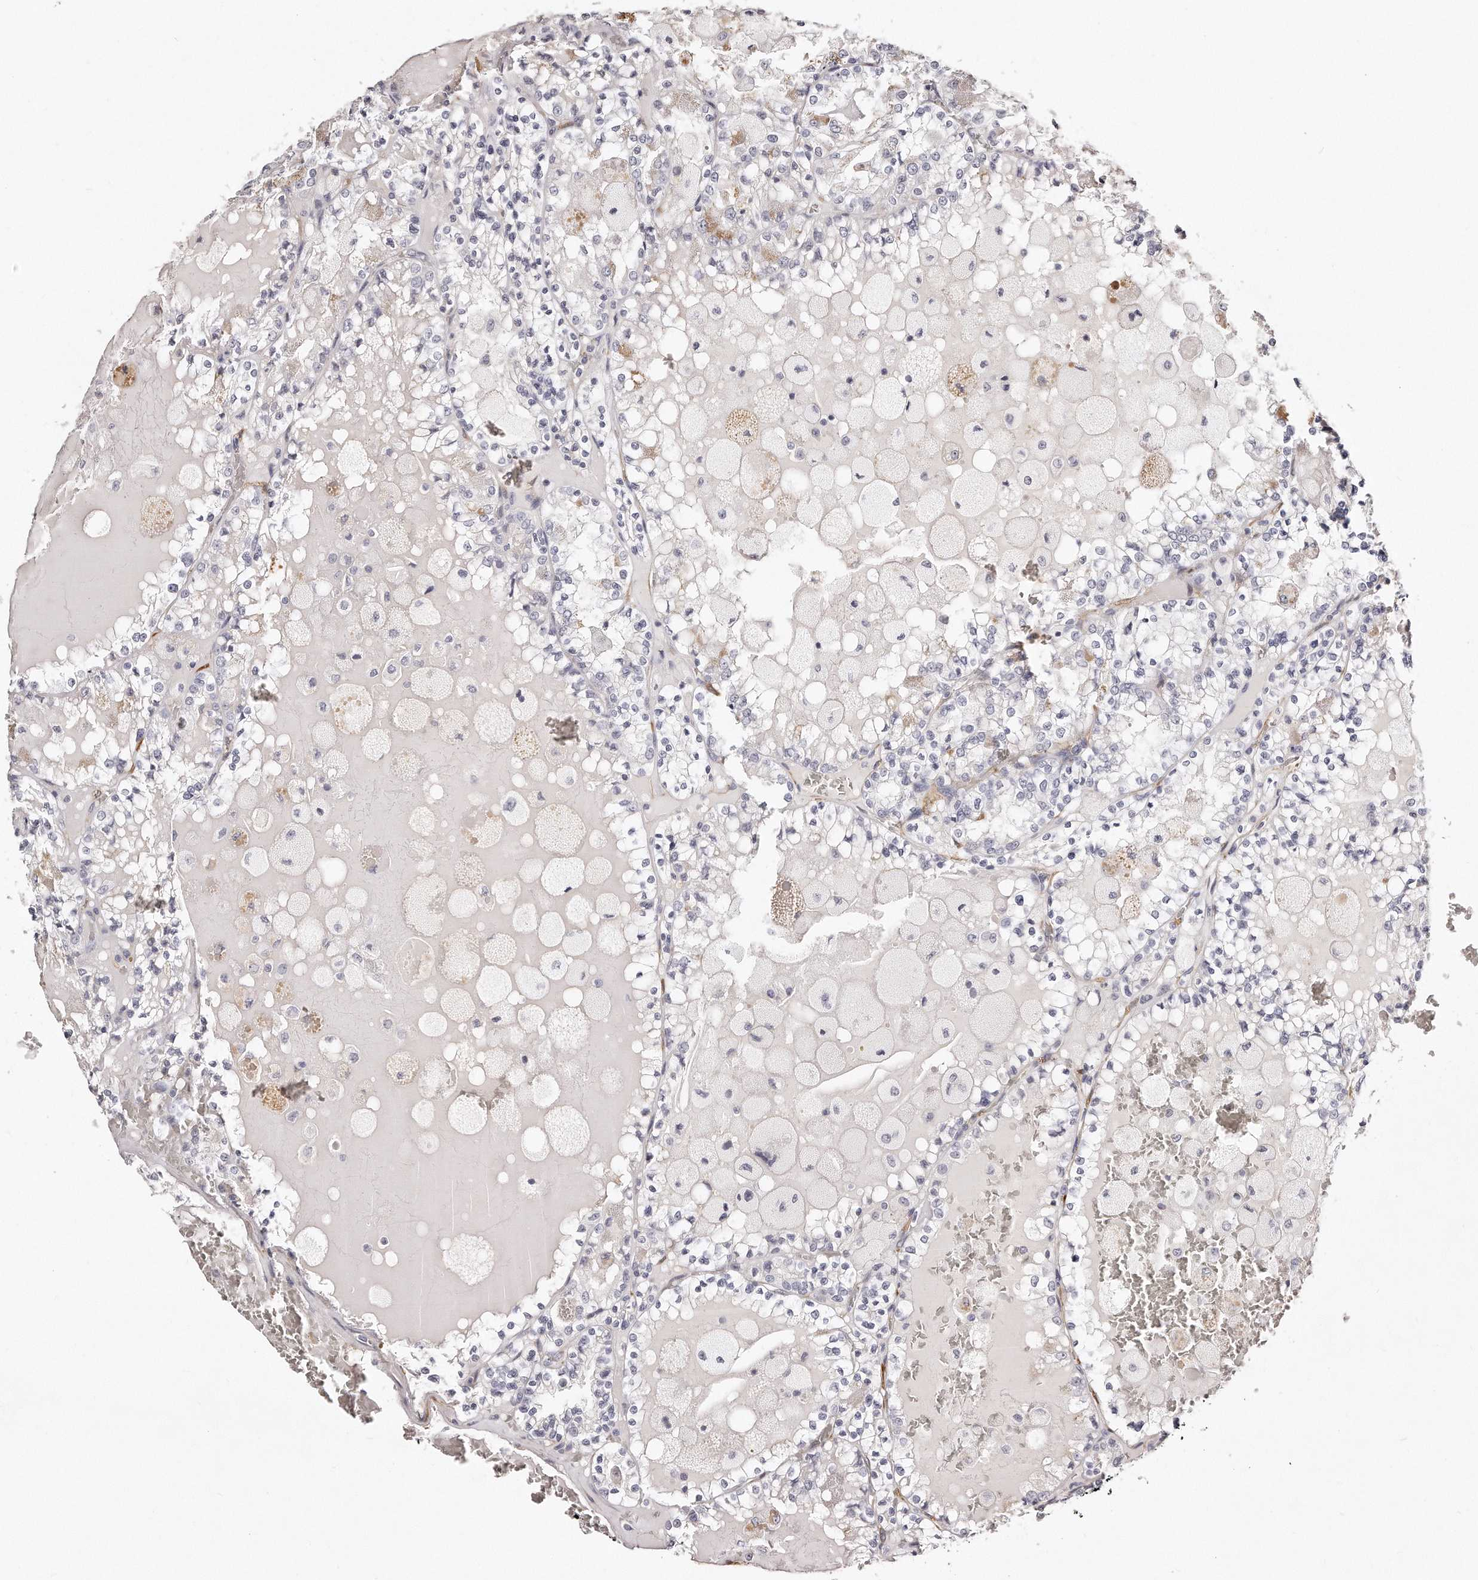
{"staining": {"intensity": "negative", "quantity": "none", "location": "none"}, "tissue": "renal cancer", "cell_type": "Tumor cells", "image_type": "cancer", "snomed": [{"axis": "morphology", "description": "Adenocarcinoma, NOS"}, {"axis": "topography", "description": "Kidney"}], "caption": "Renal adenocarcinoma was stained to show a protein in brown. There is no significant staining in tumor cells. The staining was performed using DAB to visualize the protein expression in brown, while the nuclei were stained in blue with hematoxylin (Magnification: 20x).", "gene": "LMOD1", "patient": {"sex": "female", "age": 56}}